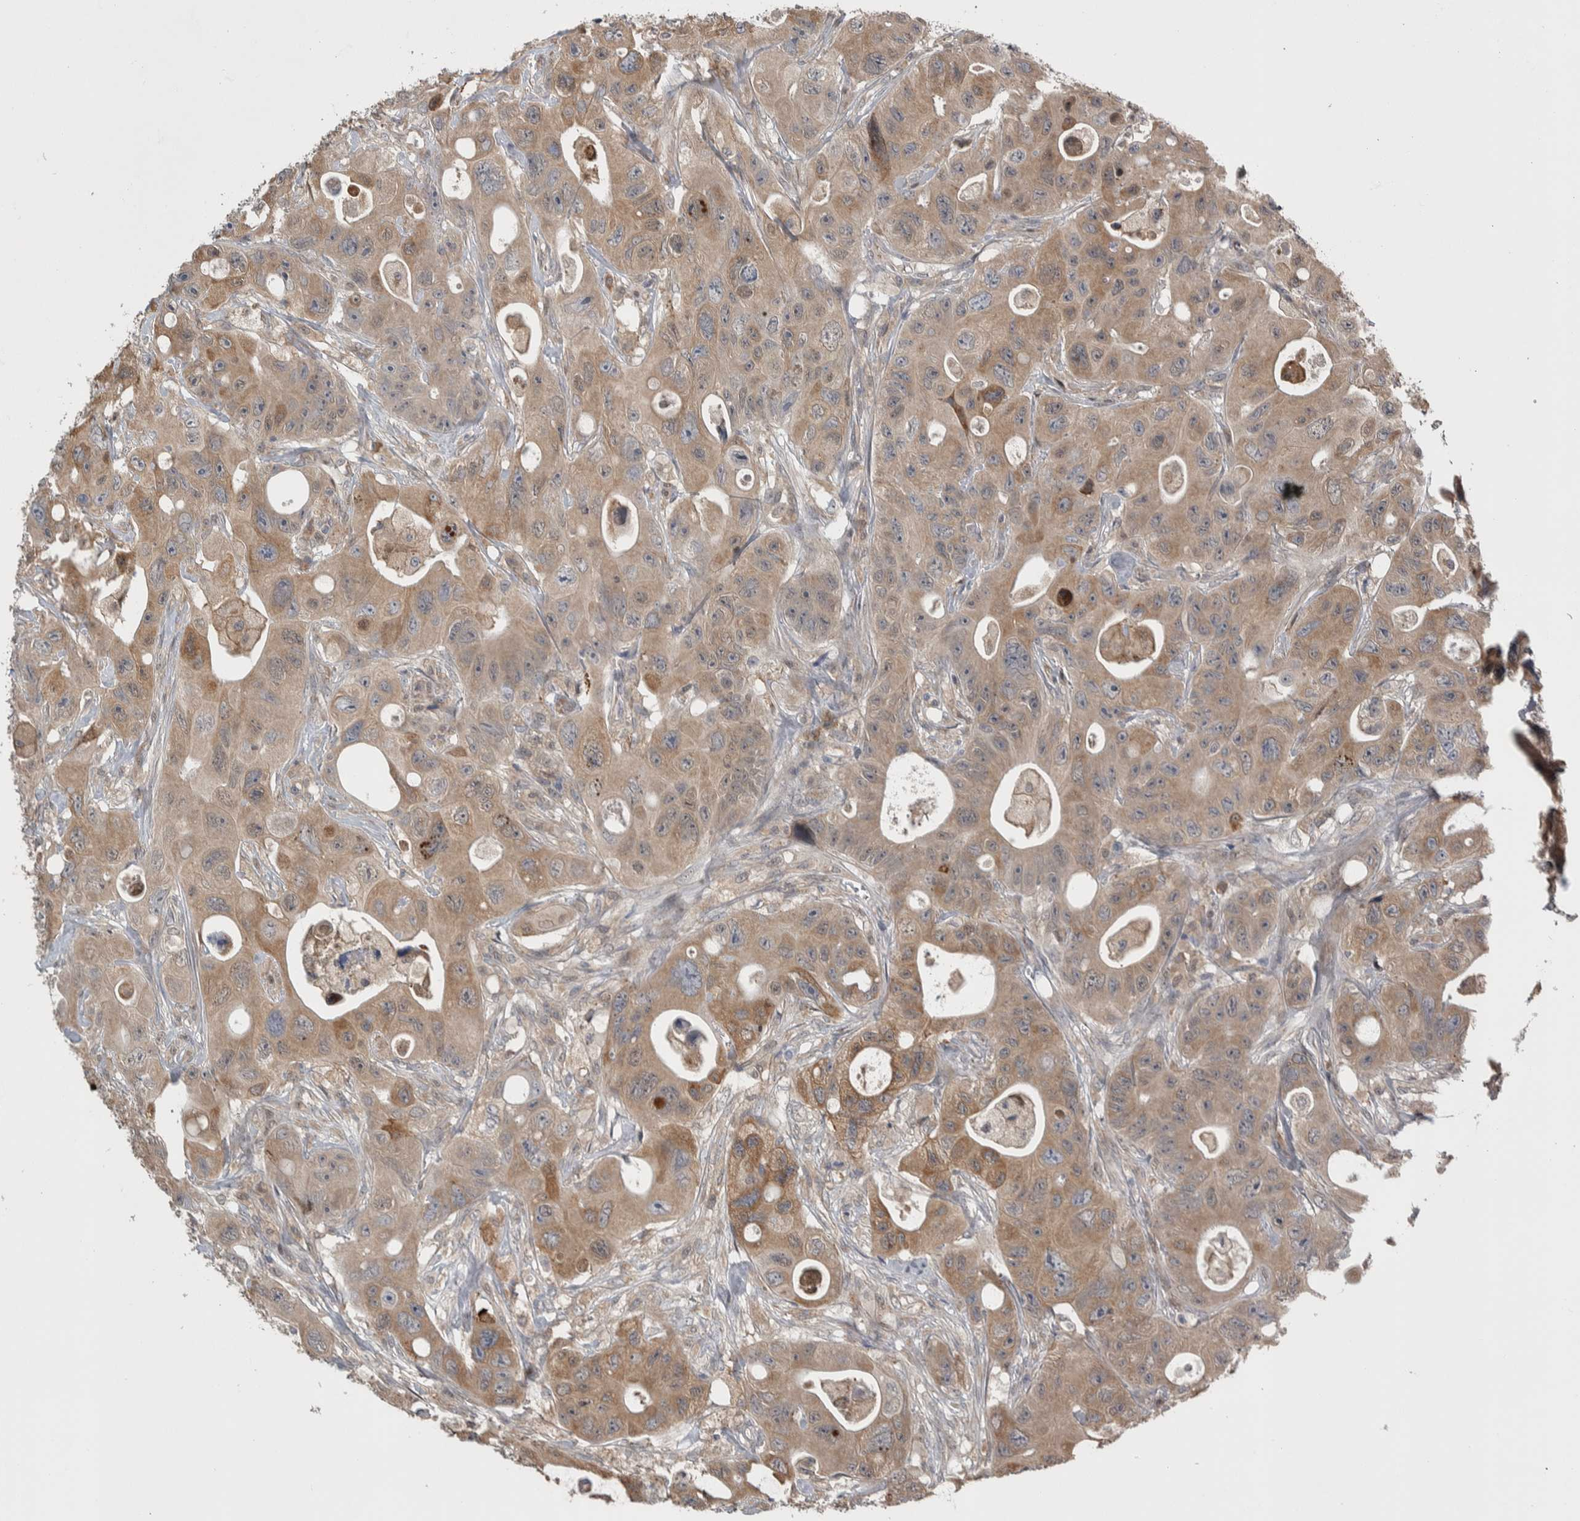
{"staining": {"intensity": "weak", "quantity": ">75%", "location": "cytoplasmic/membranous"}, "tissue": "colorectal cancer", "cell_type": "Tumor cells", "image_type": "cancer", "snomed": [{"axis": "morphology", "description": "Adenocarcinoma, NOS"}, {"axis": "topography", "description": "Colon"}], "caption": "Human colorectal cancer (adenocarcinoma) stained with a brown dye shows weak cytoplasmic/membranous positive staining in approximately >75% of tumor cells.", "gene": "PRDM4", "patient": {"sex": "female", "age": 46}}